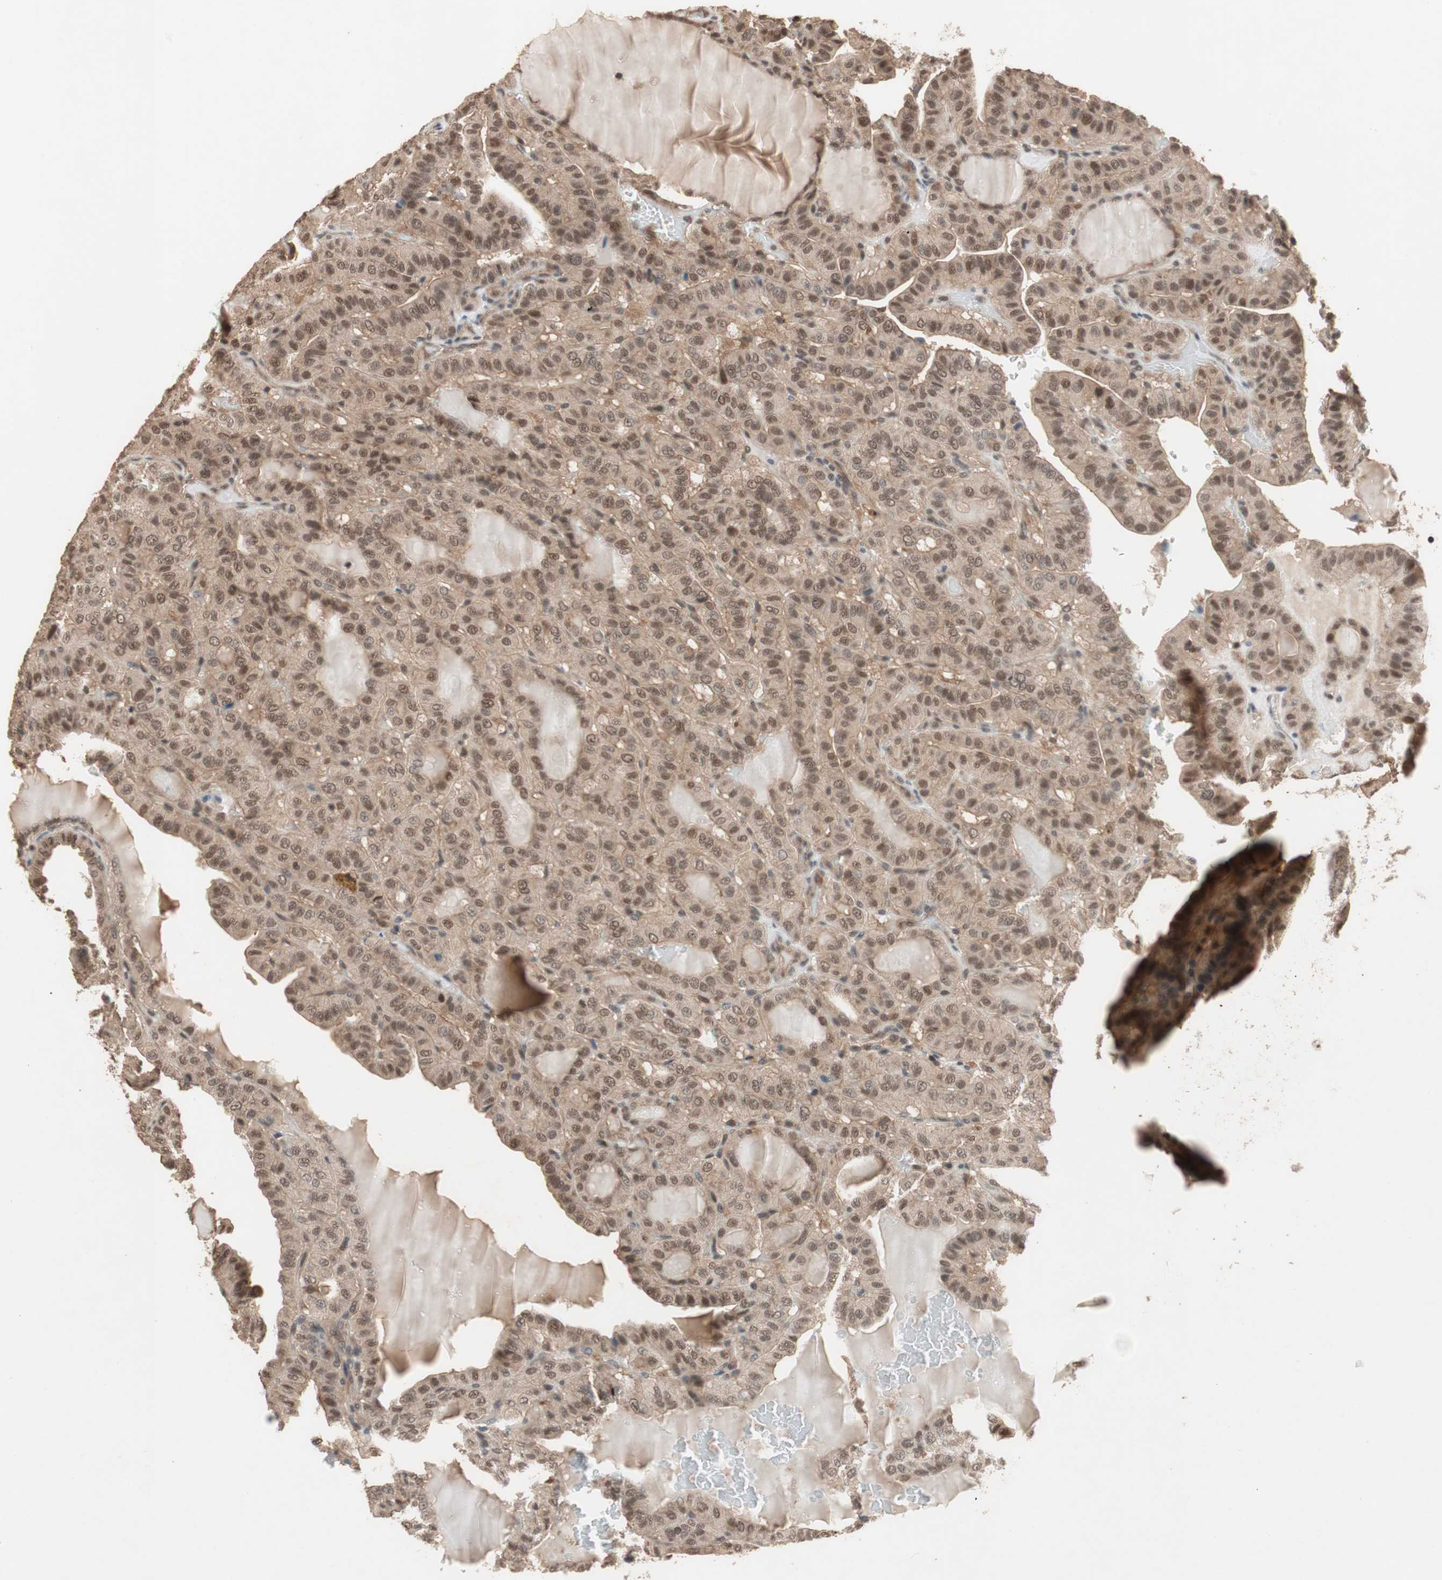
{"staining": {"intensity": "moderate", "quantity": ">75%", "location": "cytoplasmic/membranous"}, "tissue": "thyroid cancer", "cell_type": "Tumor cells", "image_type": "cancer", "snomed": [{"axis": "morphology", "description": "Papillary adenocarcinoma, NOS"}, {"axis": "topography", "description": "Thyroid gland"}], "caption": "This is a histology image of IHC staining of thyroid cancer, which shows moderate positivity in the cytoplasmic/membranous of tumor cells.", "gene": "GART", "patient": {"sex": "male", "age": 77}}